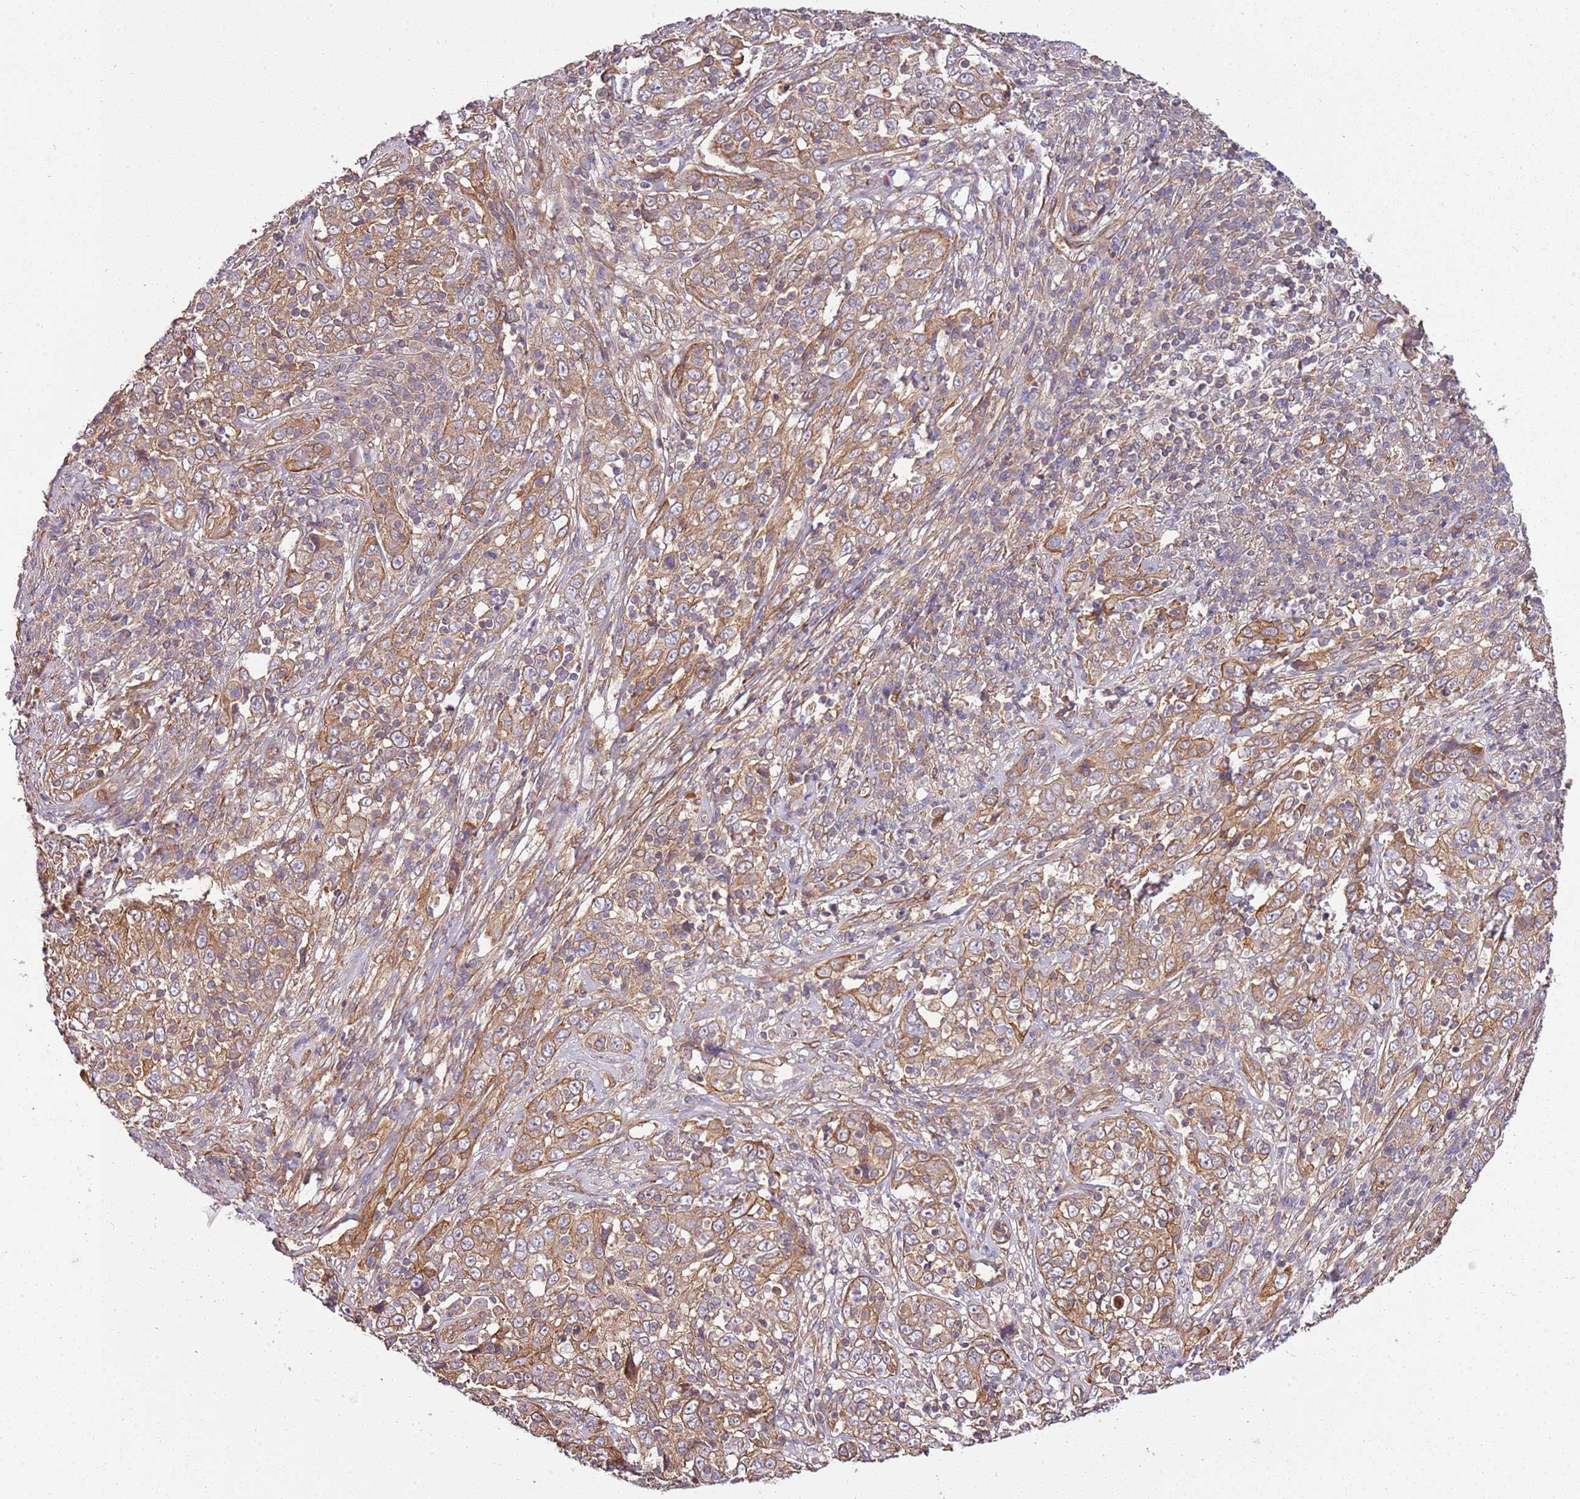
{"staining": {"intensity": "moderate", "quantity": ">75%", "location": "cytoplasmic/membranous"}, "tissue": "cervical cancer", "cell_type": "Tumor cells", "image_type": "cancer", "snomed": [{"axis": "morphology", "description": "Squamous cell carcinoma, NOS"}, {"axis": "topography", "description": "Cervix"}], "caption": "Immunohistochemistry (IHC) photomicrograph of human cervical cancer stained for a protein (brown), which exhibits medium levels of moderate cytoplasmic/membranous staining in about >75% of tumor cells.", "gene": "GNL1", "patient": {"sex": "female", "age": 46}}